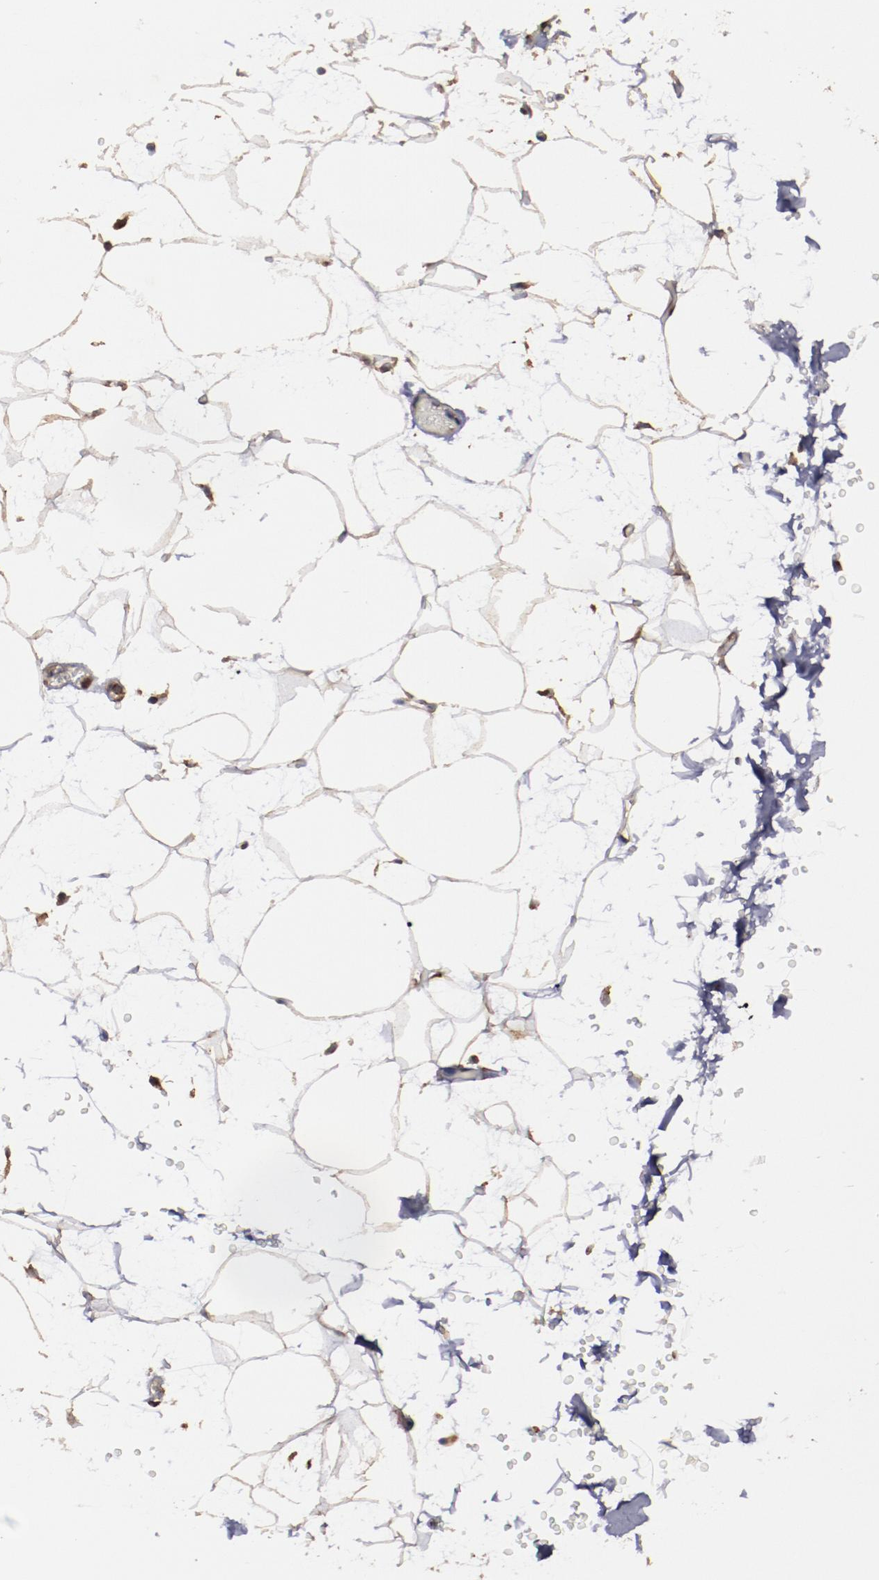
{"staining": {"intensity": "moderate", "quantity": "25%-75%", "location": "cytoplasmic/membranous"}, "tissue": "adipose tissue", "cell_type": "Adipocytes", "image_type": "normal", "snomed": [{"axis": "morphology", "description": "Normal tissue, NOS"}, {"axis": "topography", "description": "Soft tissue"}], "caption": "Normal adipose tissue displays moderate cytoplasmic/membranous positivity in about 25%-75% of adipocytes.", "gene": "RPS4X", "patient": {"sex": "male", "age": 72}}